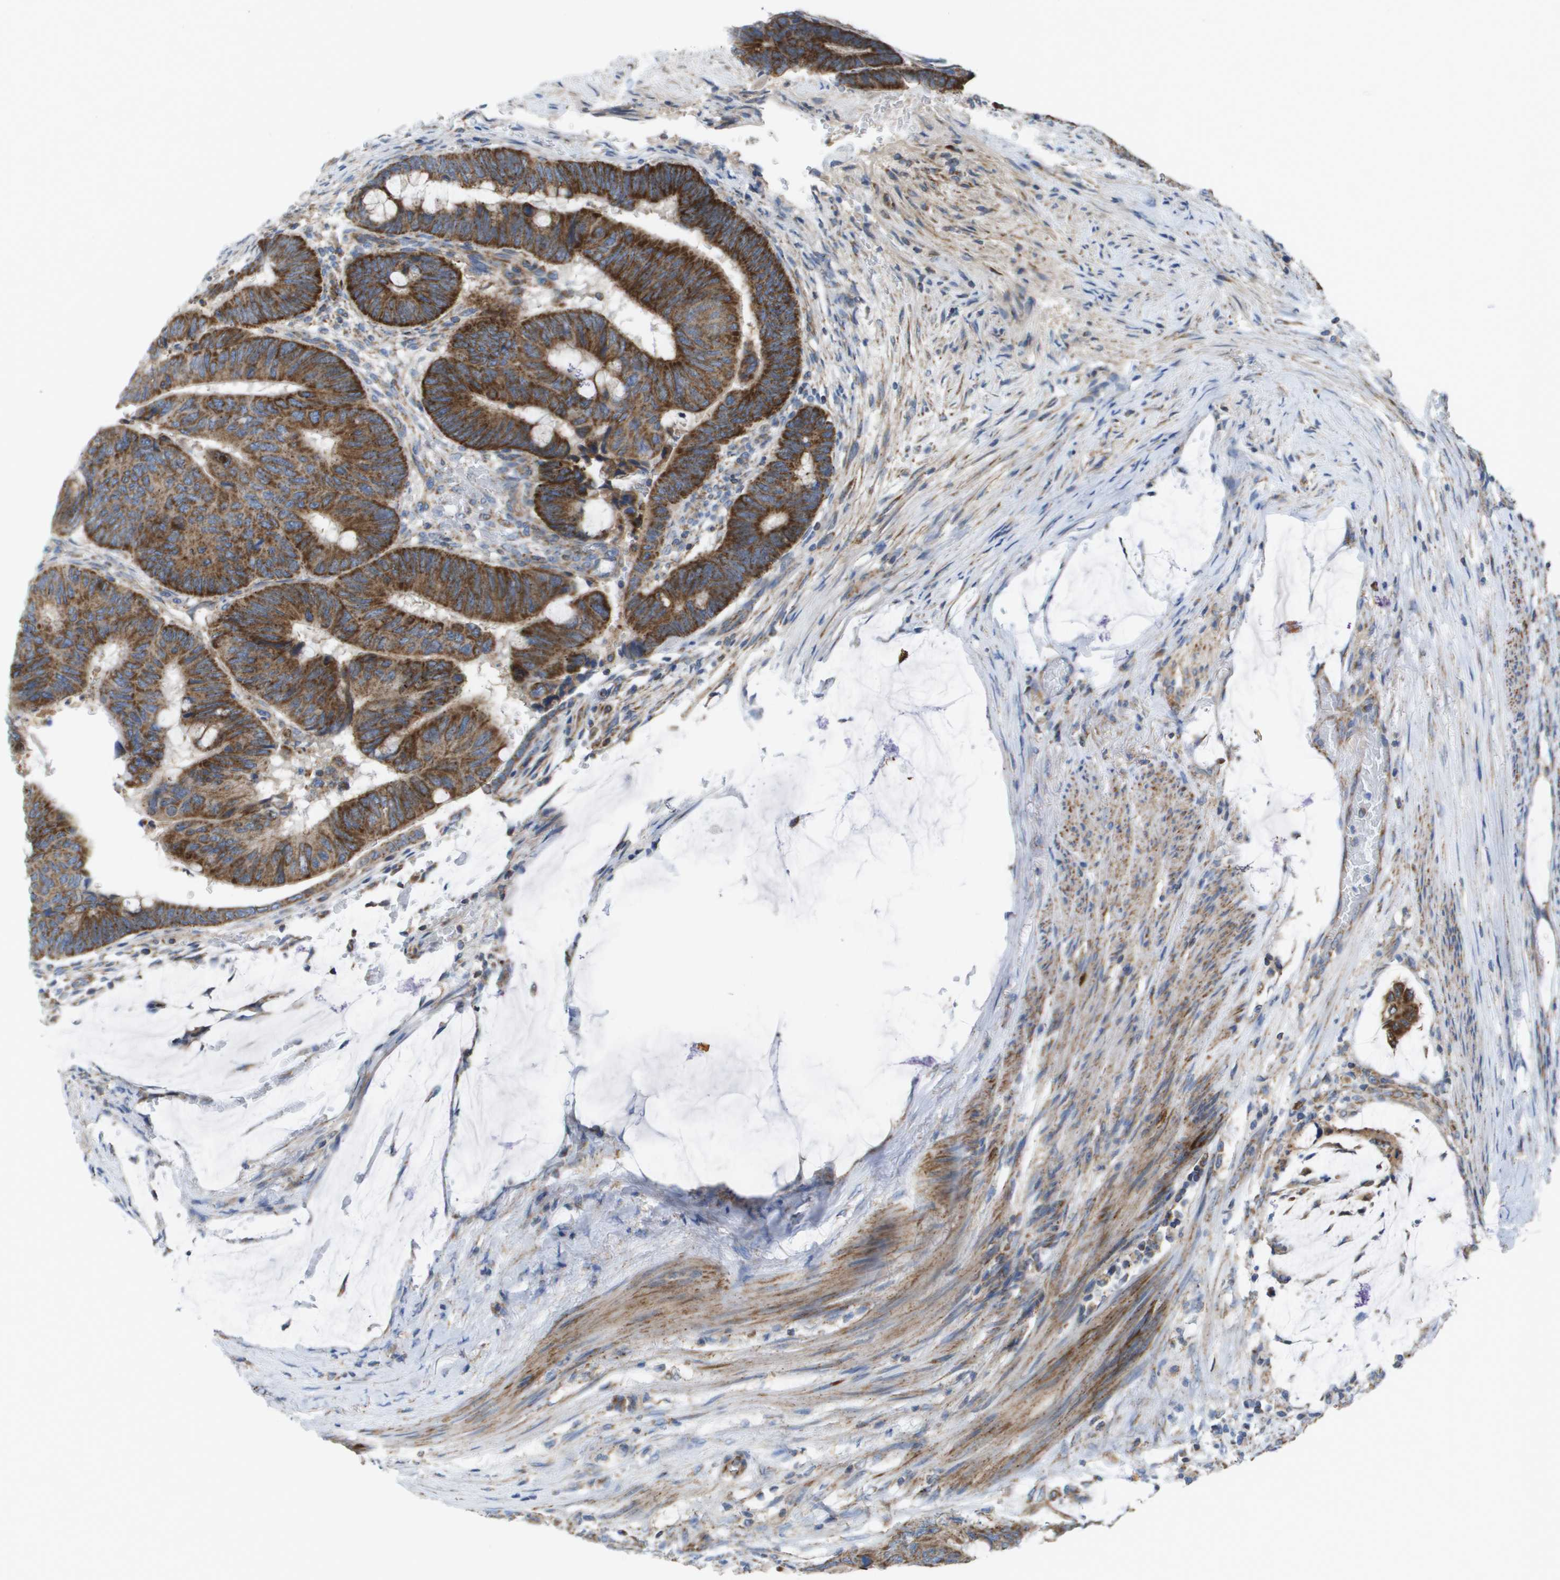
{"staining": {"intensity": "strong", "quantity": ">75%", "location": "cytoplasmic/membranous"}, "tissue": "colorectal cancer", "cell_type": "Tumor cells", "image_type": "cancer", "snomed": [{"axis": "morphology", "description": "Normal tissue, NOS"}, {"axis": "morphology", "description": "Adenocarcinoma, NOS"}, {"axis": "topography", "description": "Rectum"}], "caption": "Strong cytoplasmic/membranous protein staining is appreciated in about >75% of tumor cells in colorectal cancer.", "gene": "FIS1", "patient": {"sex": "male", "age": 92}}